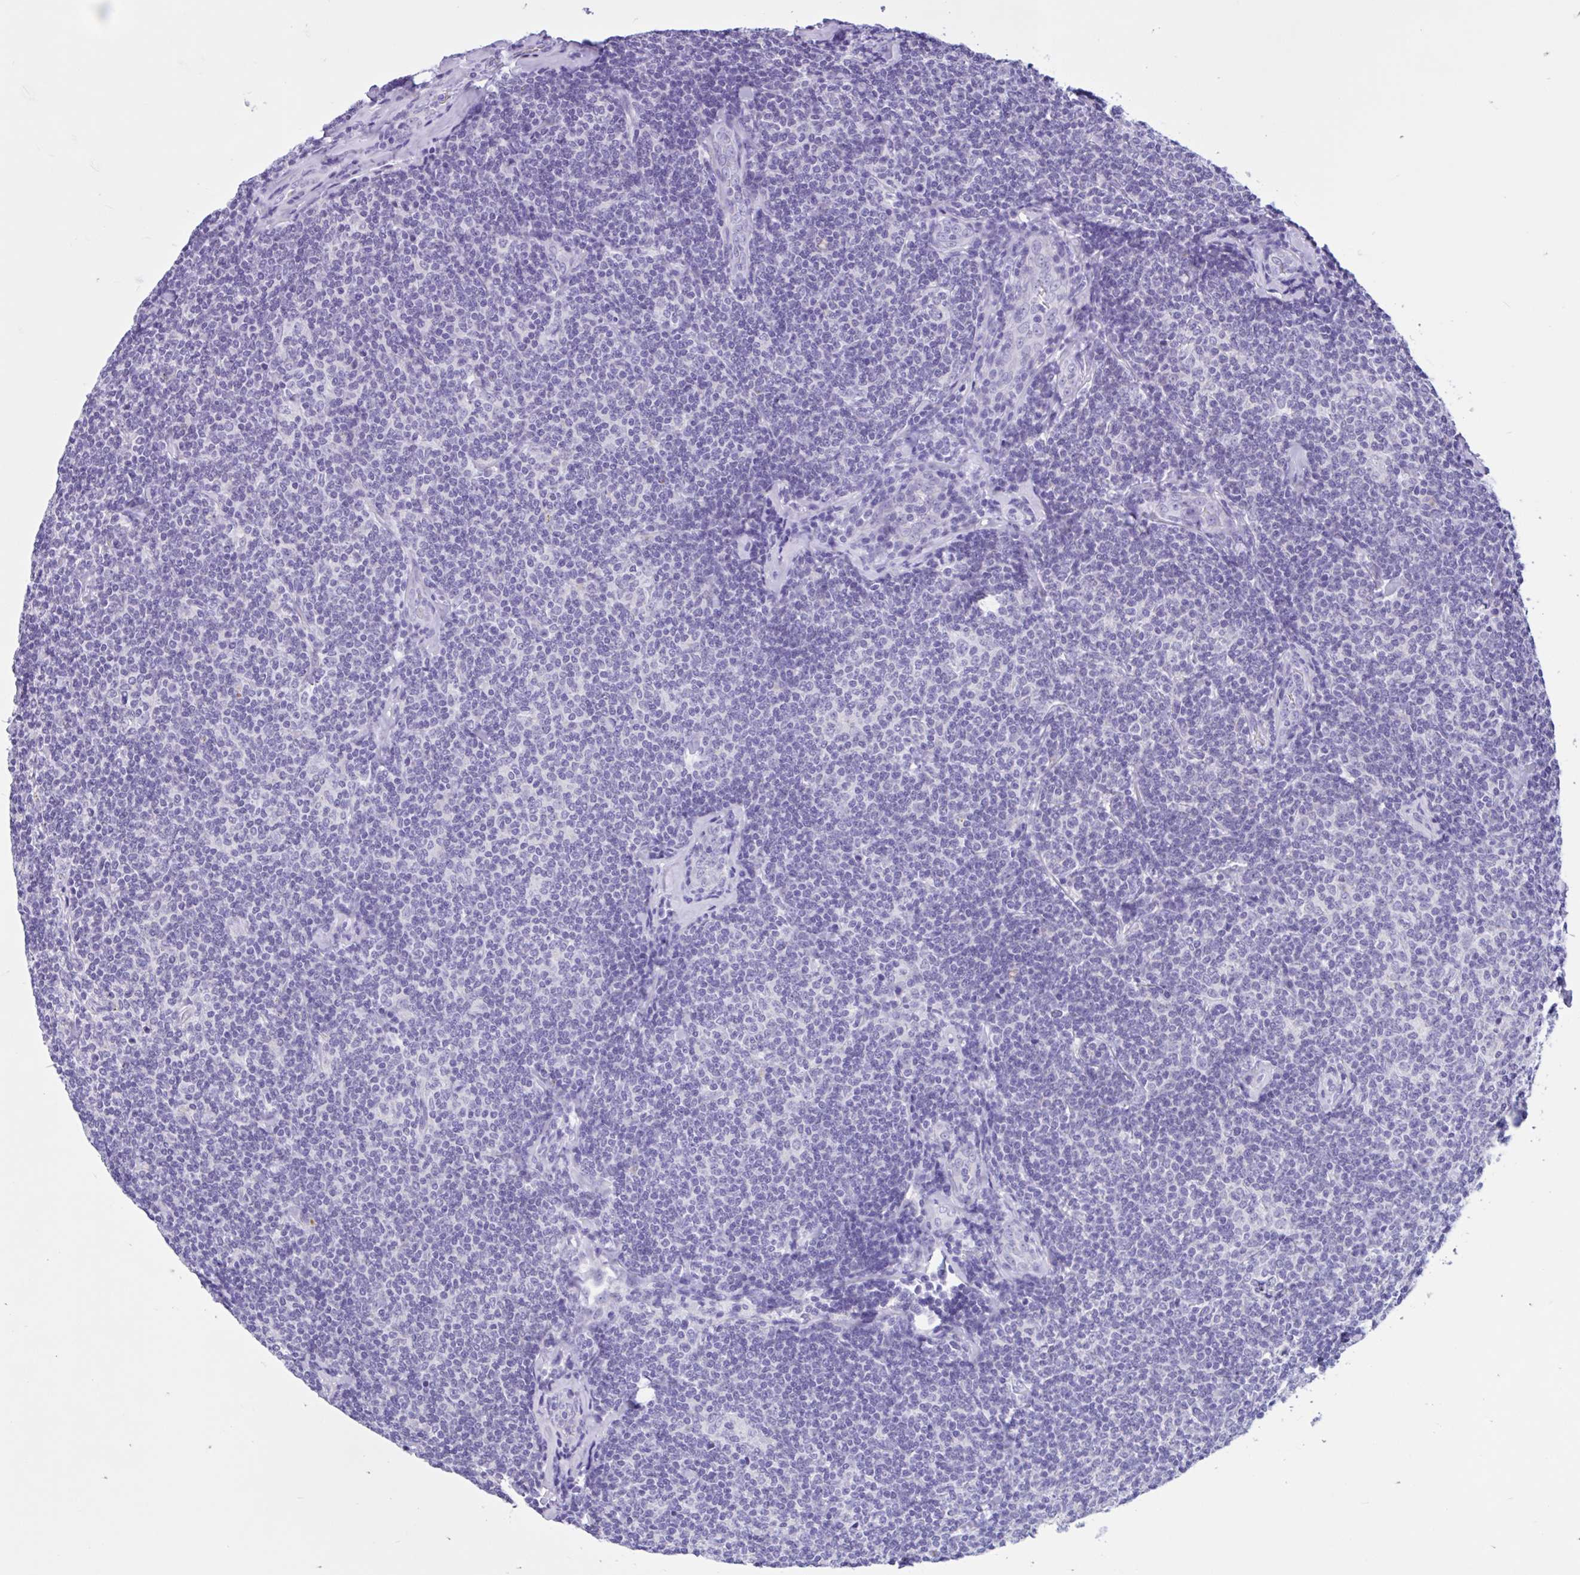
{"staining": {"intensity": "negative", "quantity": "none", "location": "none"}, "tissue": "lymphoma", "cell_type": "Tumor cells", "image_type": "cancer", "snomed": [{"axis": "morphology", "description": "Malignant lymphoma, non-Hodgkin's type, Low grade"}, {"axis": "topography", "description": "Lymph node"}], "caption": "An image of malignant lymphoma, non-Hodgkin's type (low-grade) stained for a protein demonstrates no brown staining in tumor cells. (Brightfield microscopy of DAB IHC at high magnification).", "gene": "ZNF319", "patient": {"sex": "female", "age": 56}}